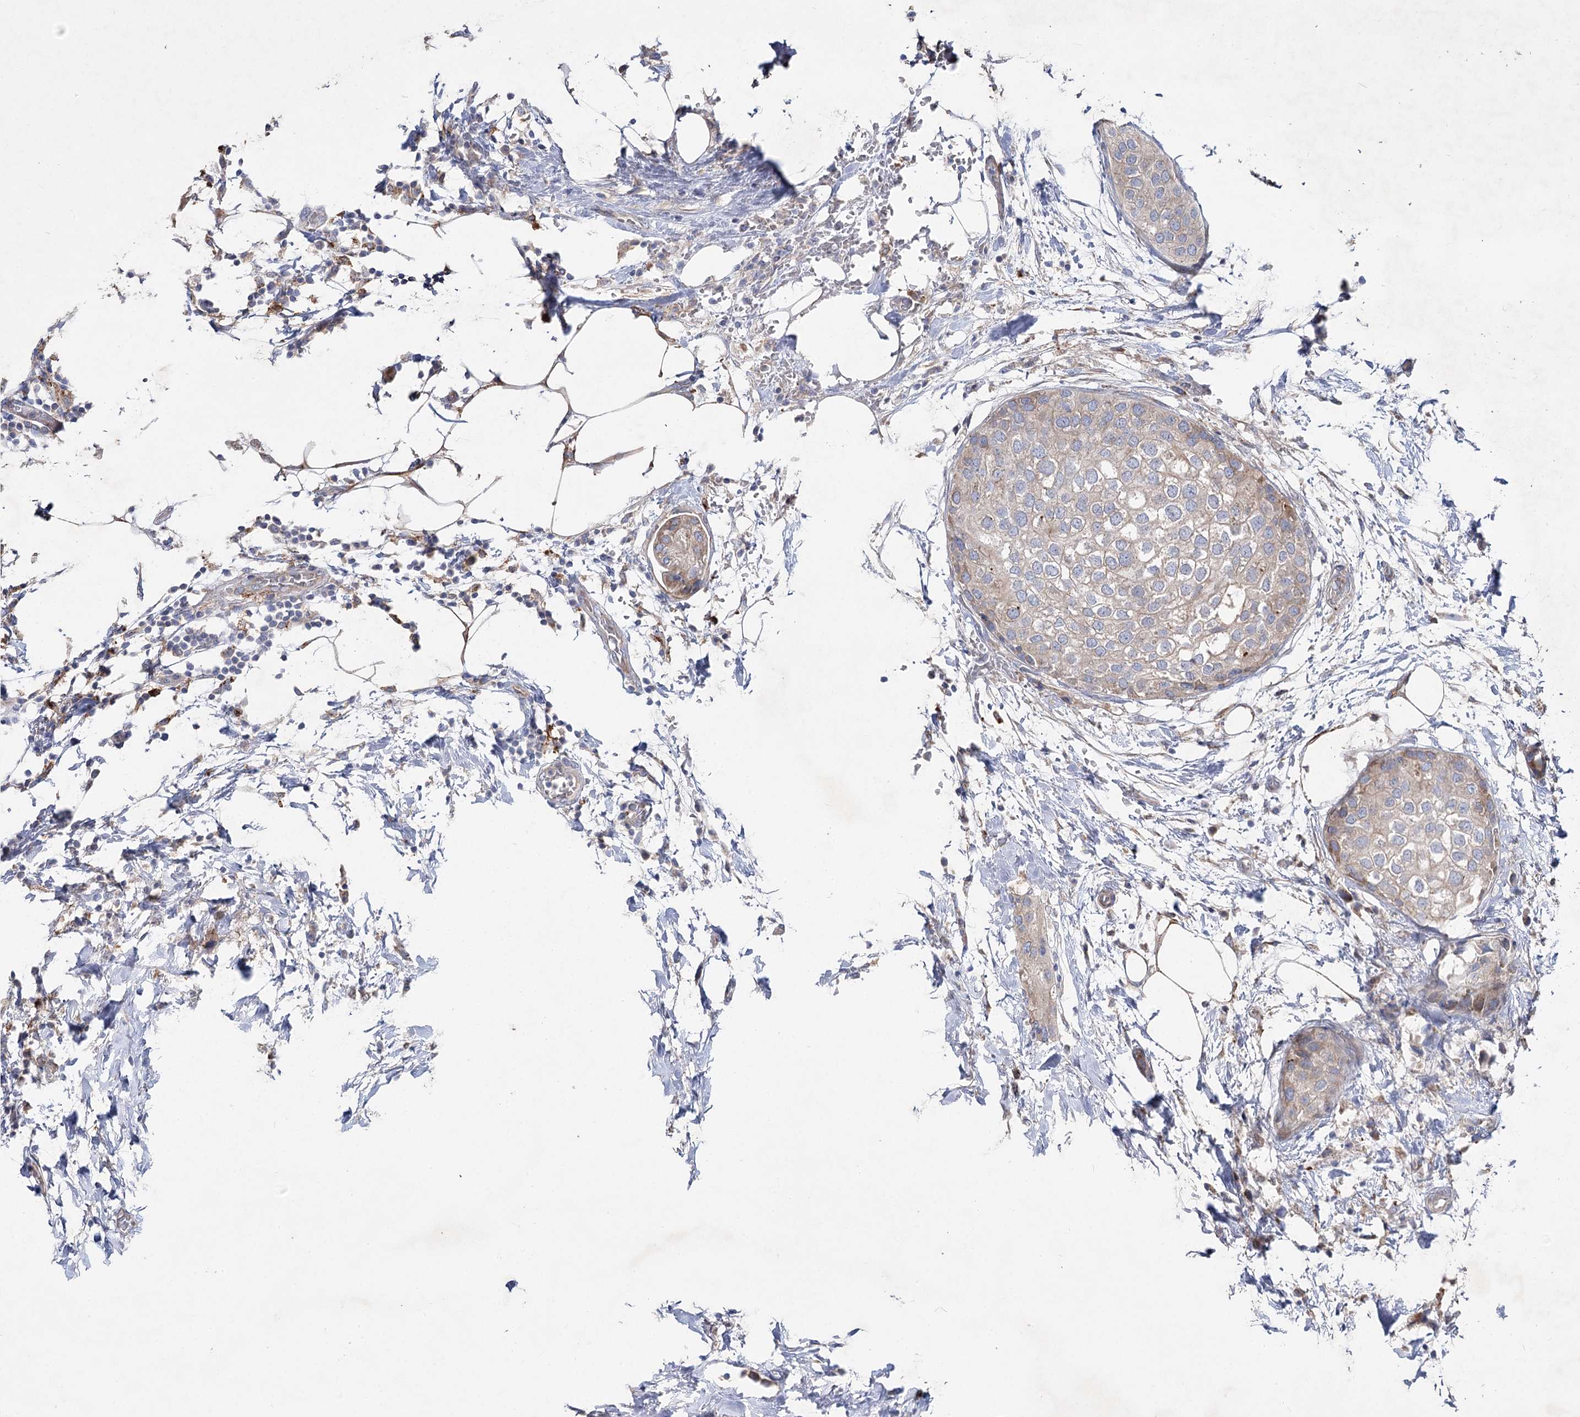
{"staining": {"intensity": "weak", "quantity": "<25%", "location": "cytoplasmic/membranous"}, "tissue": "urothelial cancer", "cell_type": "Tumor cells", "image_type": "cancer", "snomed": [{"axis": "morphology", "description": "Urothelial carcinoma, High grade"}, {"axis": "topography", "description": "Urinary bladder"}], "caption": "There is no significant positivity in tumor cells of urothelial cancer. Nuclei are stained in blue.", "gene": "SH3BP5L", "patient": {"sex": "male", "age": 64}}